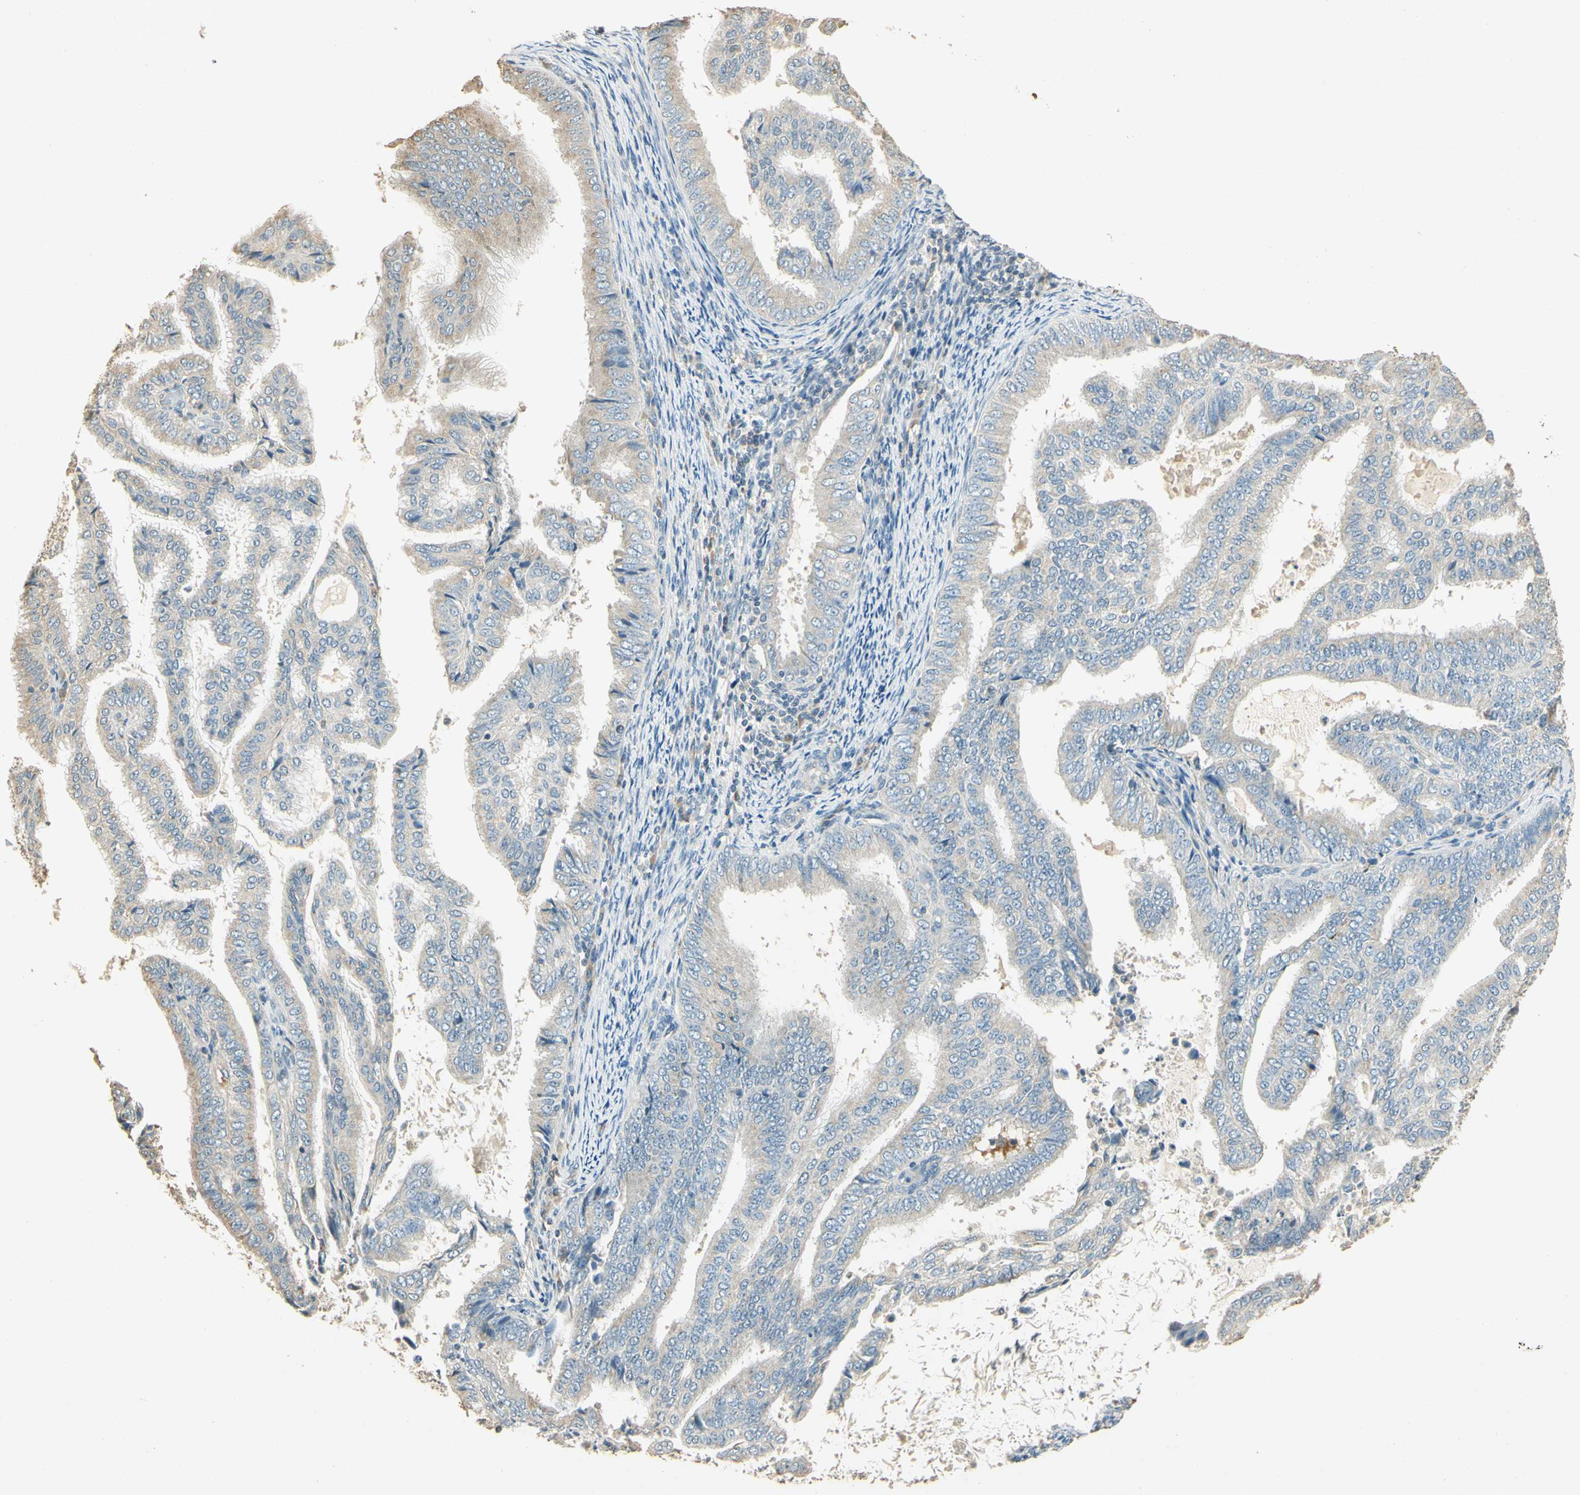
{"staining": {"intensity": "weak", "quantity": "25%-75%", "location": "cytoplasmic/membranous"}, "tissue": "endometrial cancer", "cell_type": "Tumor cells", "image_type": "cancer", "snomed": [{"axis": "morphology", "description": "Adenocarcinoma, NOS"}, {"axis": "topography", "description": "Endometrium"}], "caption": "Immunohistochemical staining of human endometrial cancer displays low levels of weak cytoplasmic/membranous protein positivity in approximately 25%-75% of tumor cells.", "gene": "UXS1", "patient": {"sex": "female", "age": 58}}